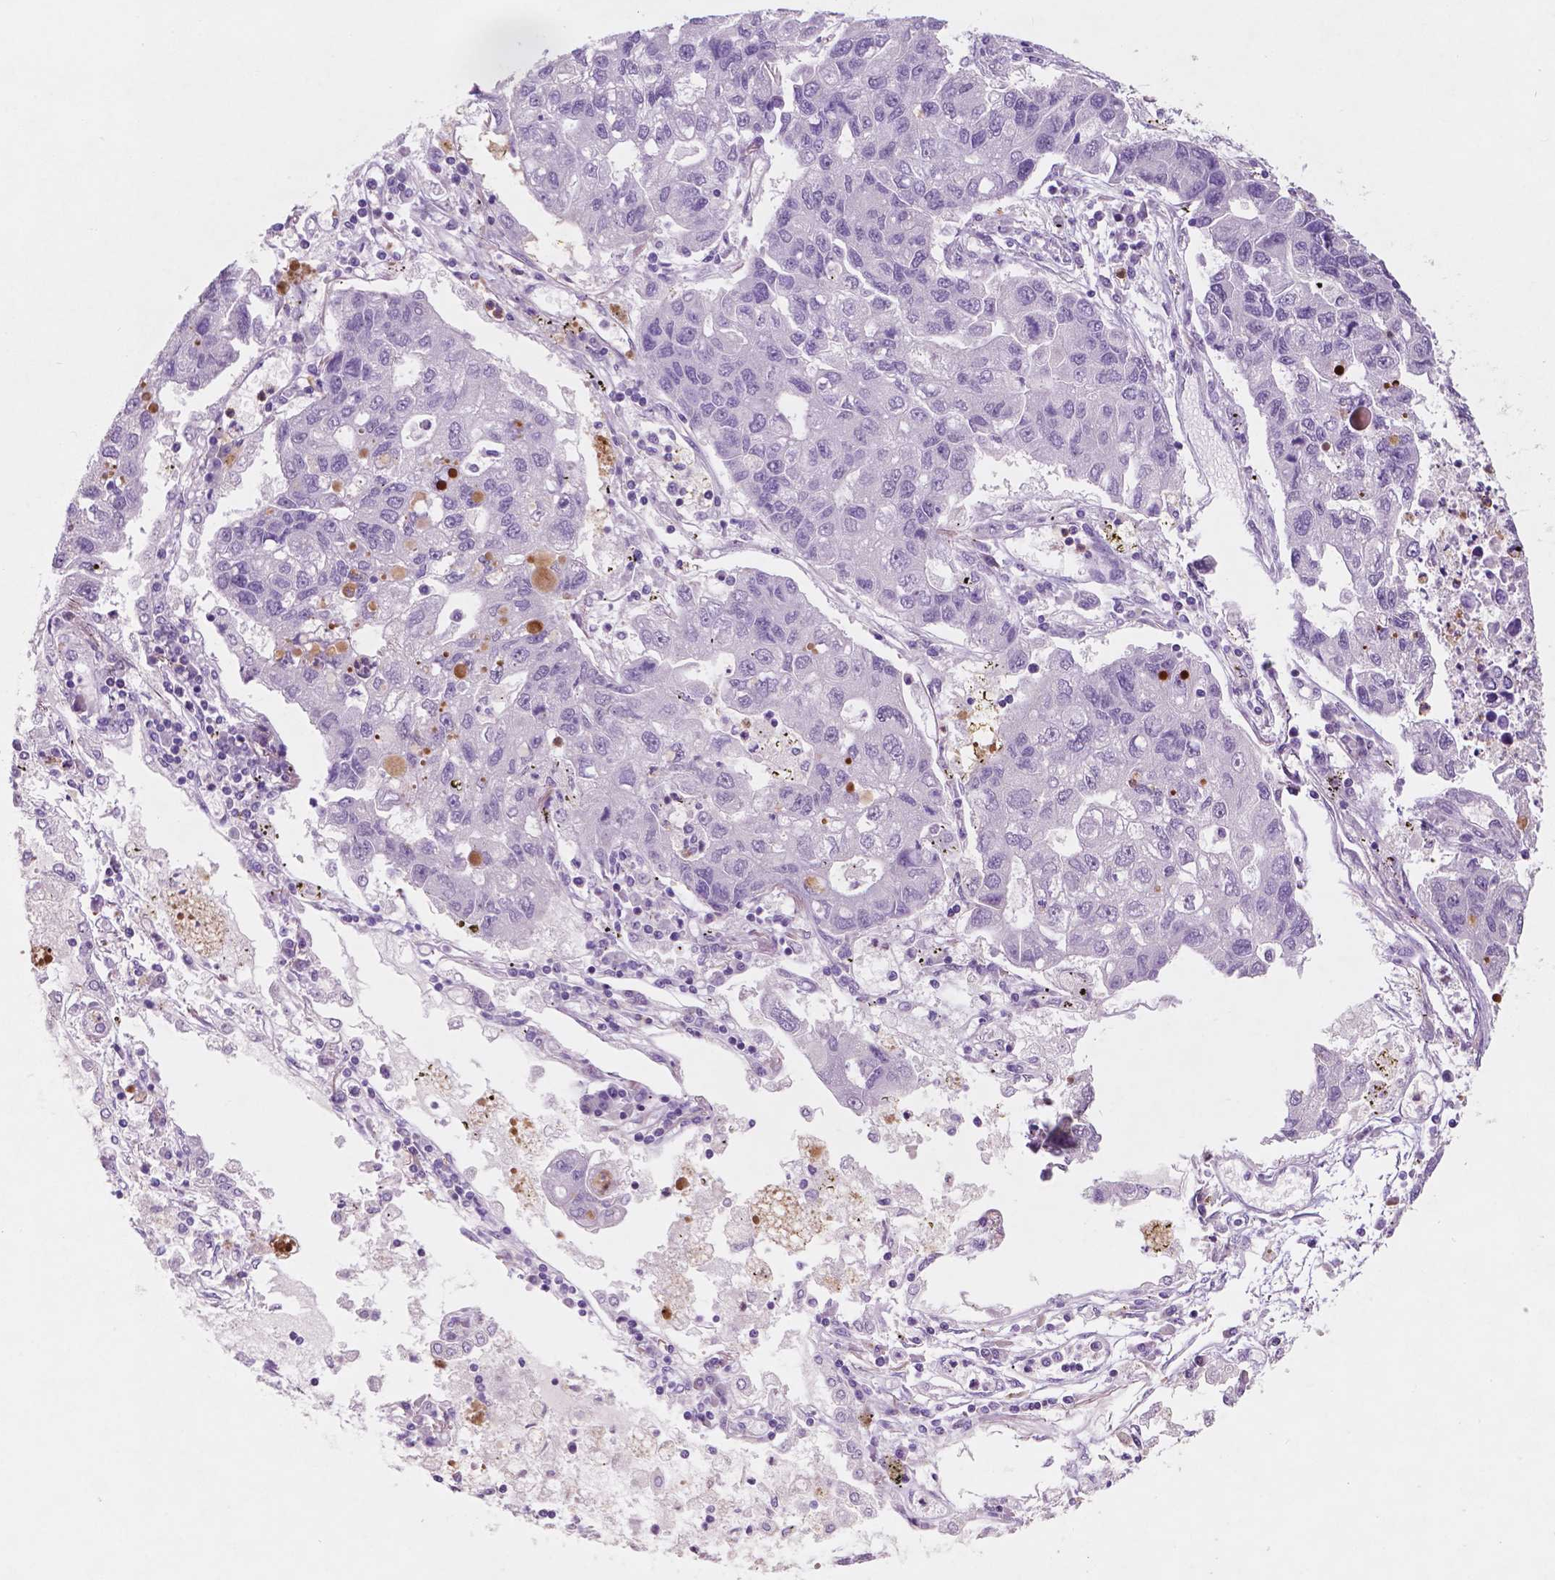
{"staining": {"intensity": "negative", "quantity": "none", "location": "none"}, "tissue": "lung cancer", "cell_type": "Tumor cells", "image_type": "cancer", "snomed": [{"axis": "morphology", "description": "Adenocarcinoma, NOS"}, {"axis": "topography", "description": "Bronchus"}, {"axis": "topography", "description": "Lung"}], "caption": "Photomicrograph shows no significant protein positivity in tumor cells of lung cancer (adenocarcinoma).", "gene": "CUZD1", "patient": {"sex": "female", "age": 51}}